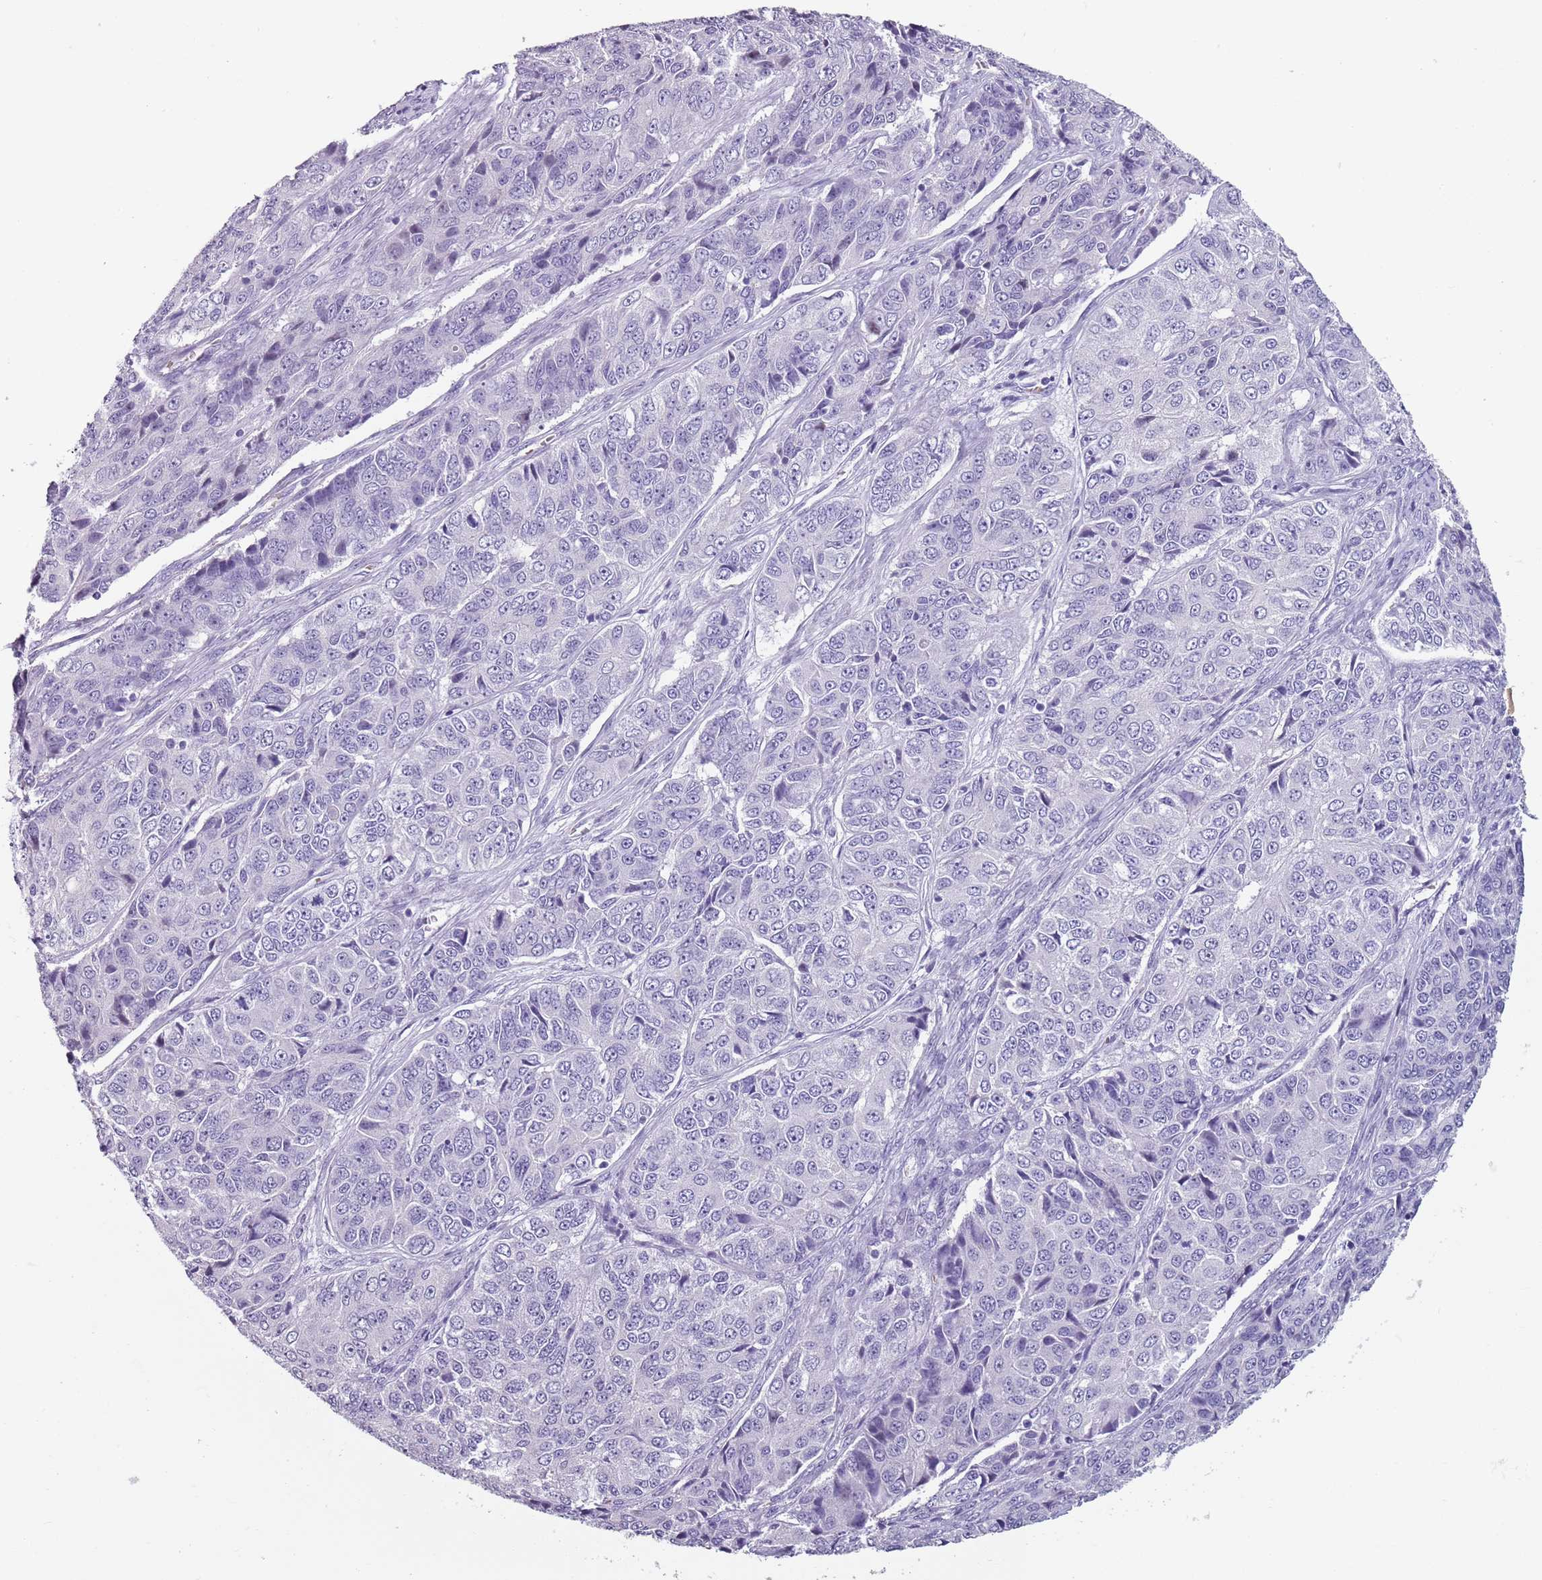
{"staining": {"intensity": "negative", "quantity": "none", "location": "none"}, "tissue": "ovarian cancer", "cell_type": "Tumor cells", "image_type": "cancer", "snomed": [{"axis": "morphology", "description": "Carcinoma, endometroid"}, {"axis": "topography", "description": "Ovary"}], "caption": "Image shows no significant protein expression in tumor cells of ovarian cancer. (DAB immunohistochemistry visualized using brightfield microscopy, high magnification).", "gene": "SPESP1", "patient": {"sex": "female", "age": 51}}